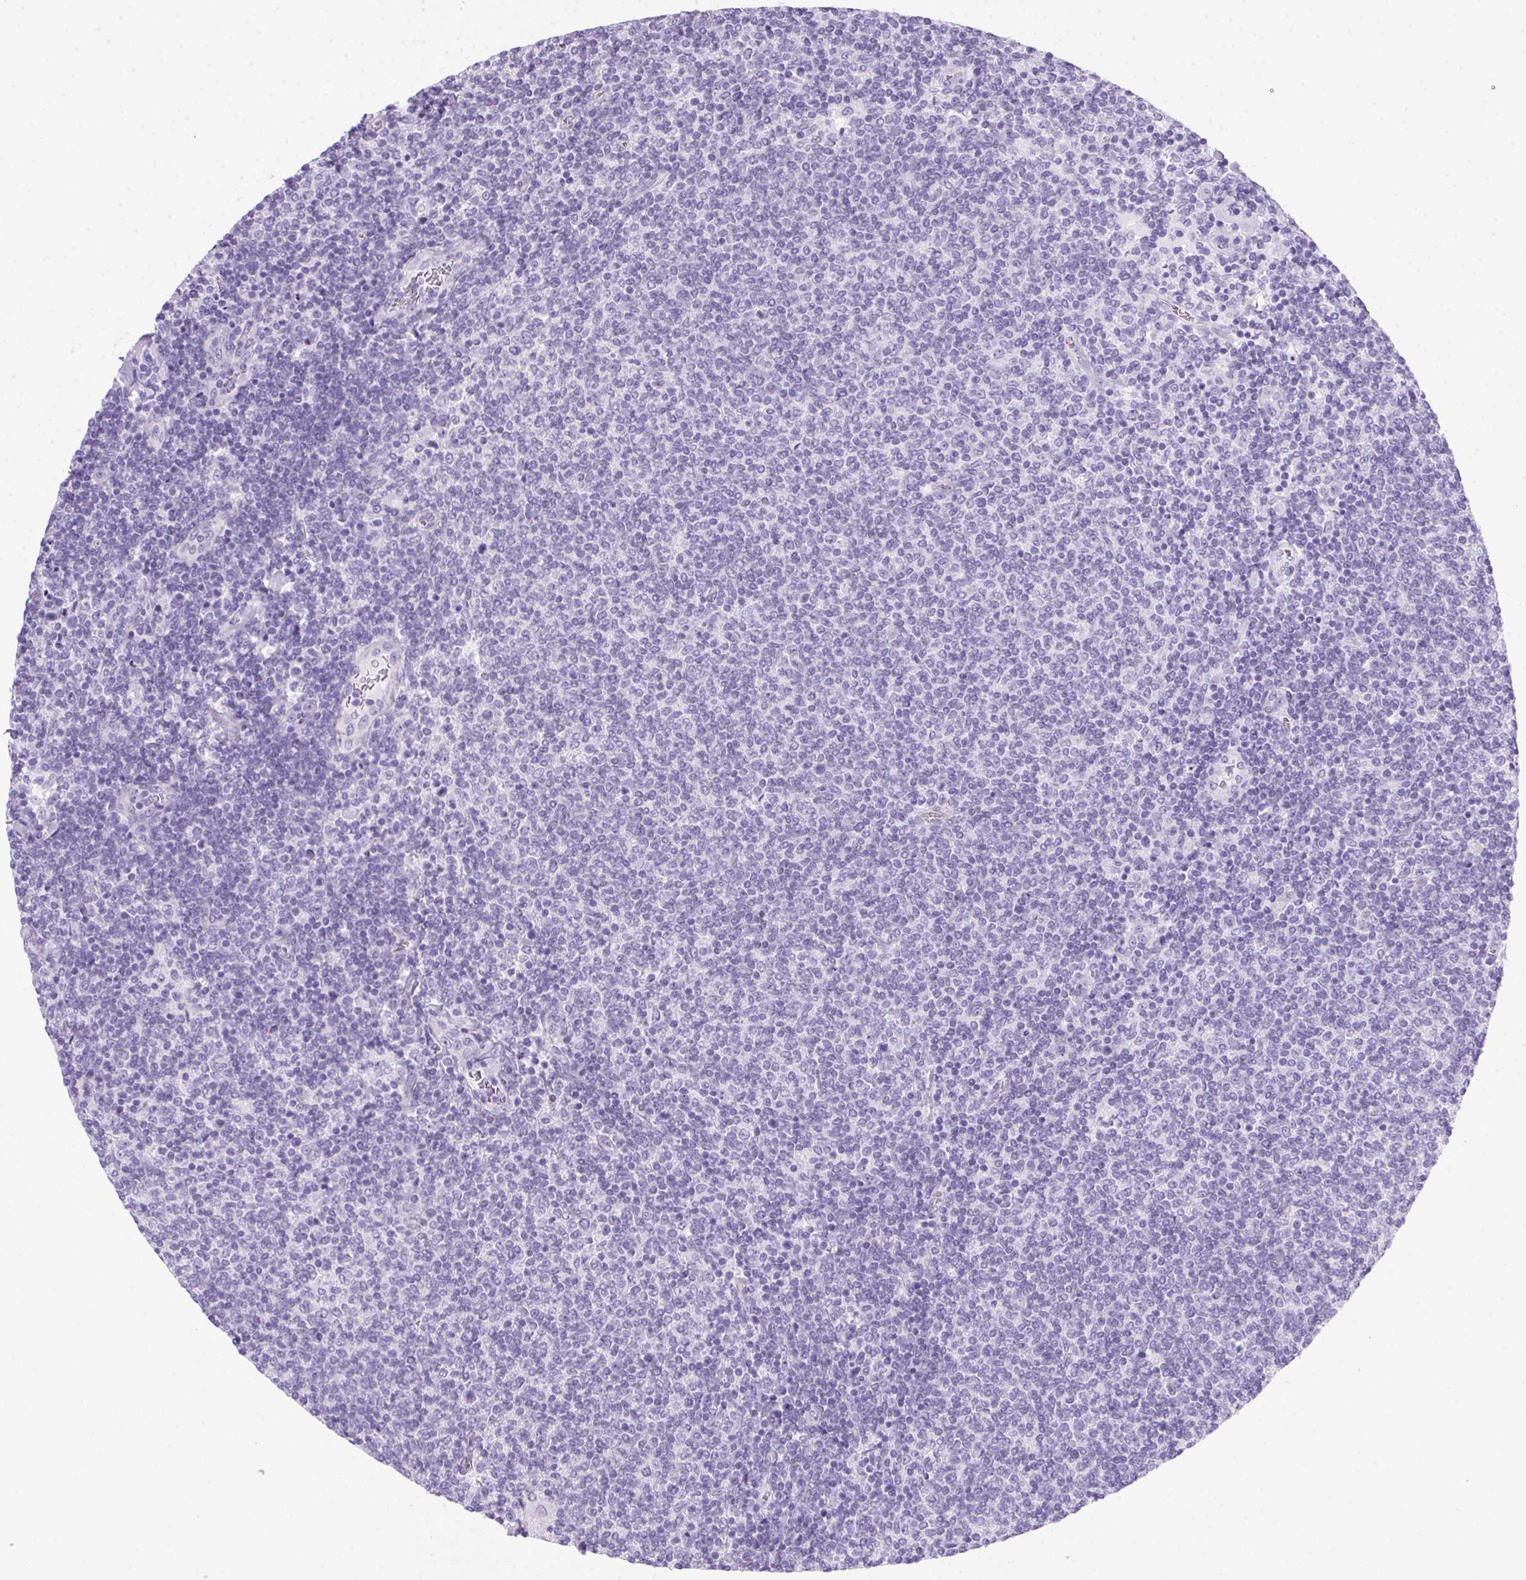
{"staining": {"intensity": "negative", "quantity": "none", "location": "none"}, "tissue": "lymphoma", "cell_type": "Tumor cells", "image_type": "cancer", "snomed": [{"axis": "morphology", "description": "Malignant lymphoma, non-Hodgkin's type, Low grade"}, {"axis": "topography", "description": "Lymph node"}], "caption": "A micrograph of human low-grade malignant lymphoma, non-Hodgkin's type is negative for staining in tumor cells. The staining was performed using DAB (3,3'-diaminobenzidine) to visualize the protein expression in brown, while the nuclei were stained in blue with hematoxylin (Magnification: 20x).", "gene": "SPACA5B", "patient": {"sex": "male", "age": 52}}